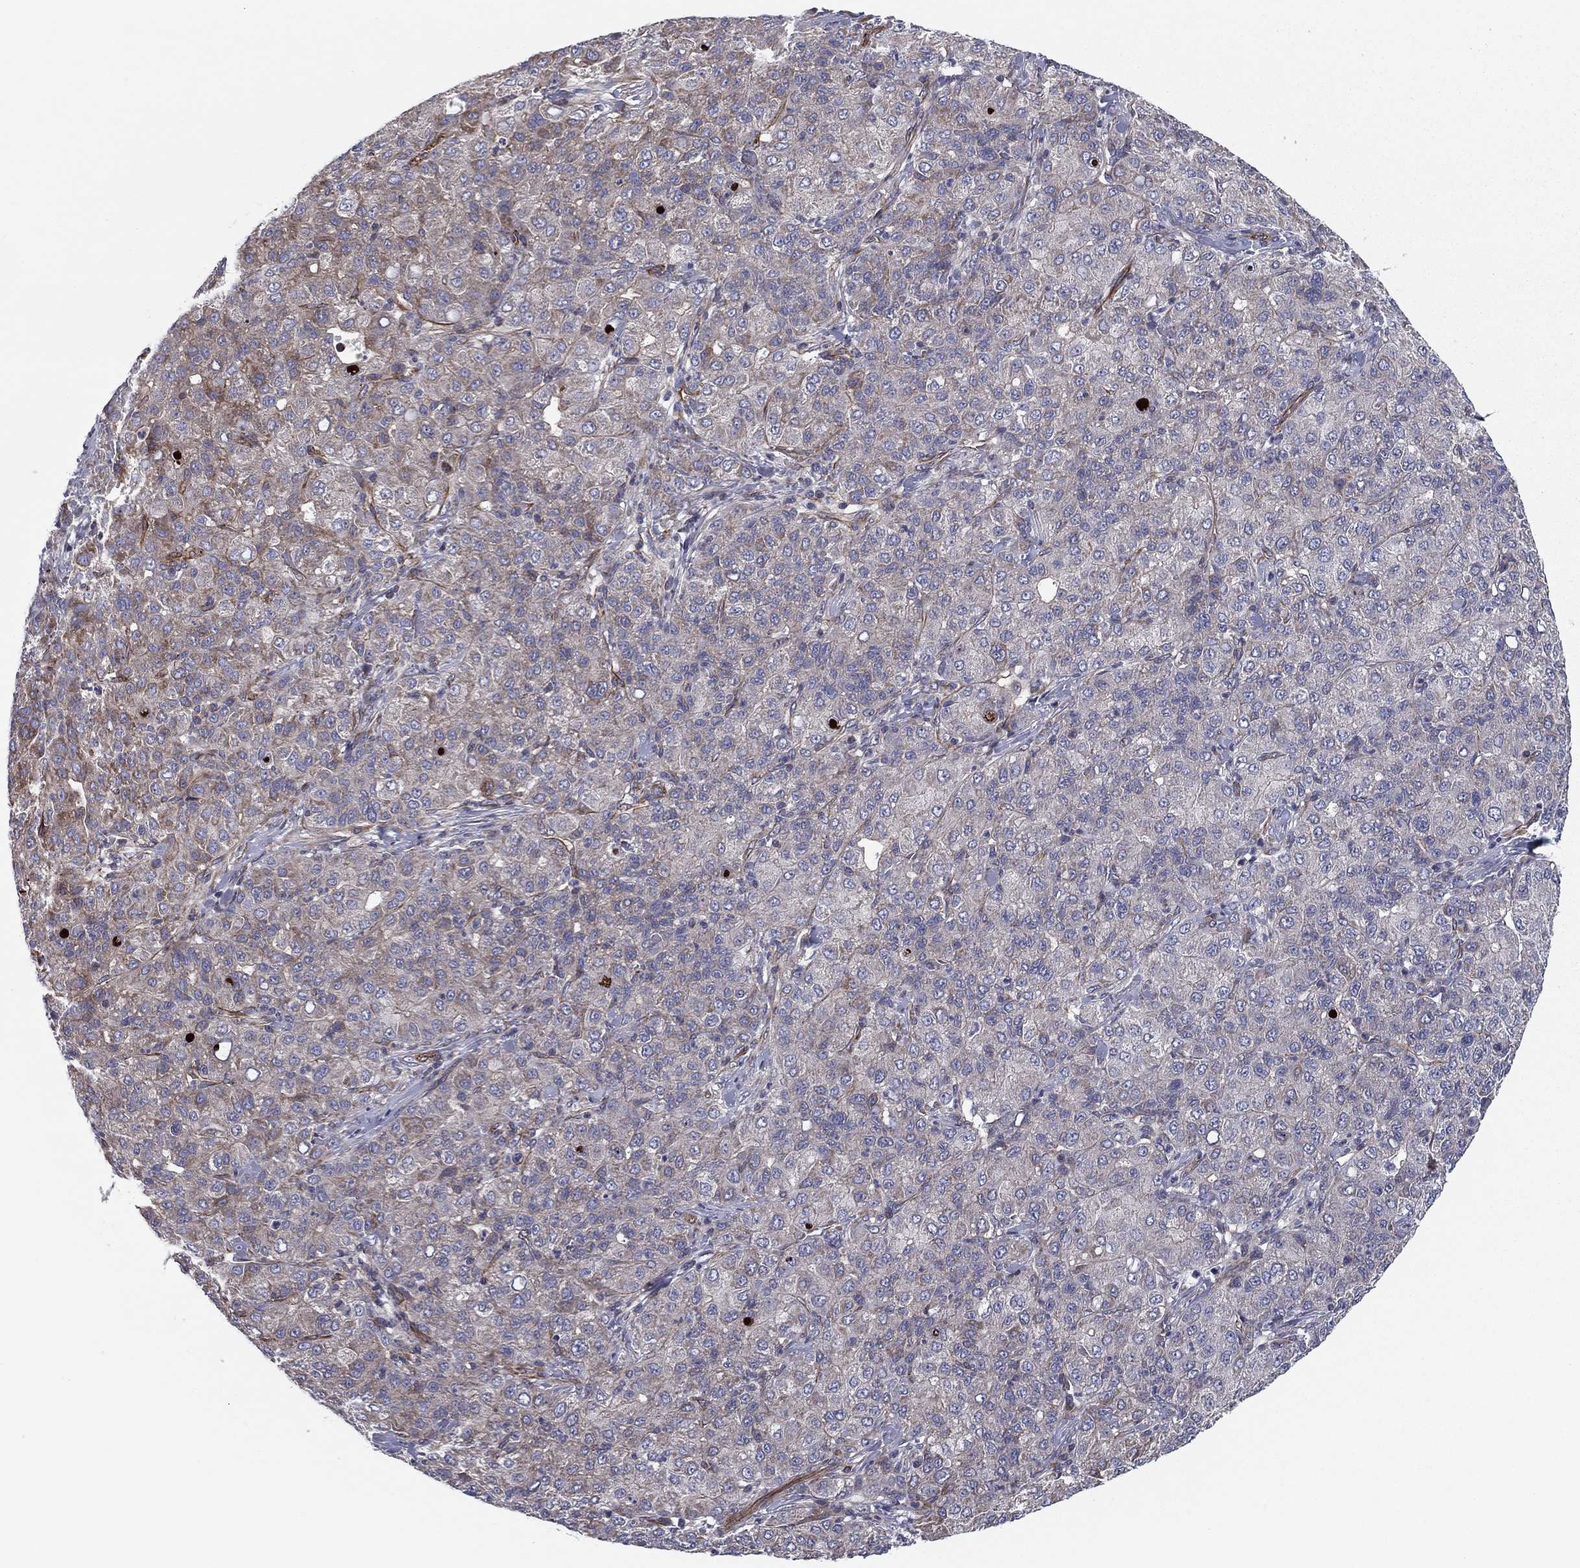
{"staining": {"intensity": "moderate", "quantity": "<25%", "location": "cytoplasmic/membranous"}, "tissue": "liver cancer", "cell_type": "Tumor cells", "image_type": "cancer", "snomed": [{"axis": "morphology", "description": "Carcinoma, Hepatocellular, NOS"}, {"axis": "topography", "description": "Liver"}], "caption": "DAB immunohistochemical staining of human liver cancer (hepatocellular carcinoma) demonstrates moderate cytoplasmic/membranous protein positivity in about <25% of tumor cells.", "gene": "CLSTN1", "patient": {"sex": "male", "age": 65}}